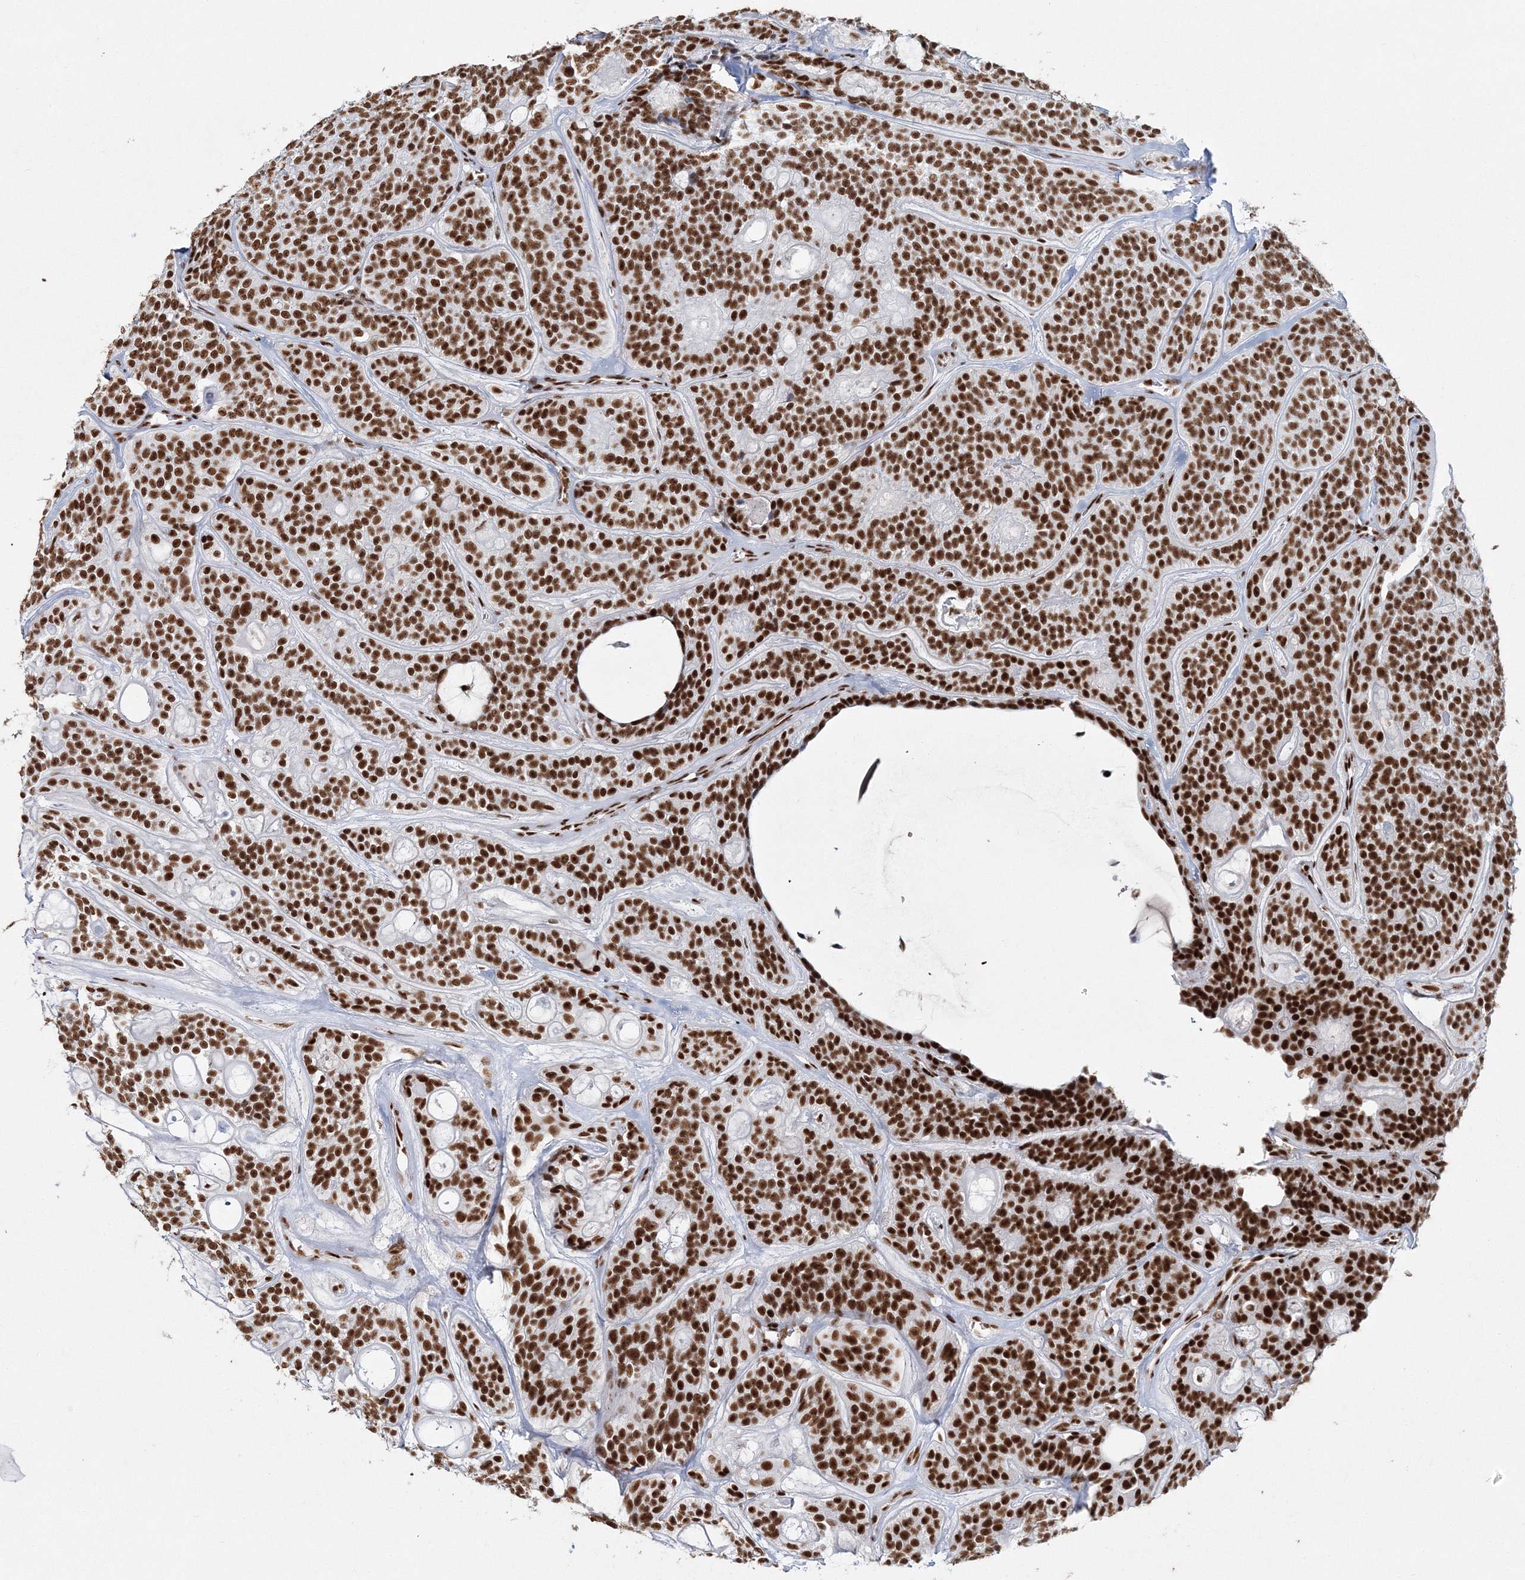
{"staining": {"intensity": "strong", "quantity": ">75%", "location": "cytoplasmic/membranous"}, "tissue": "head and neck cancer", "cell_type": "Tumor cells", "image_type": "cancer", "snomed": [{"axis": "morphology", "description": "Adenocarcinoma, NOS"}, {"axis": "topography", "description": "Head-Neck"}], "caption": "A brown stain shows strong cytoplasmic/membranous expression of a protein in human head and neck cancer tumor cells.", "gene": "QRICH1", "patient": {"sex": "male", "age": 66}}